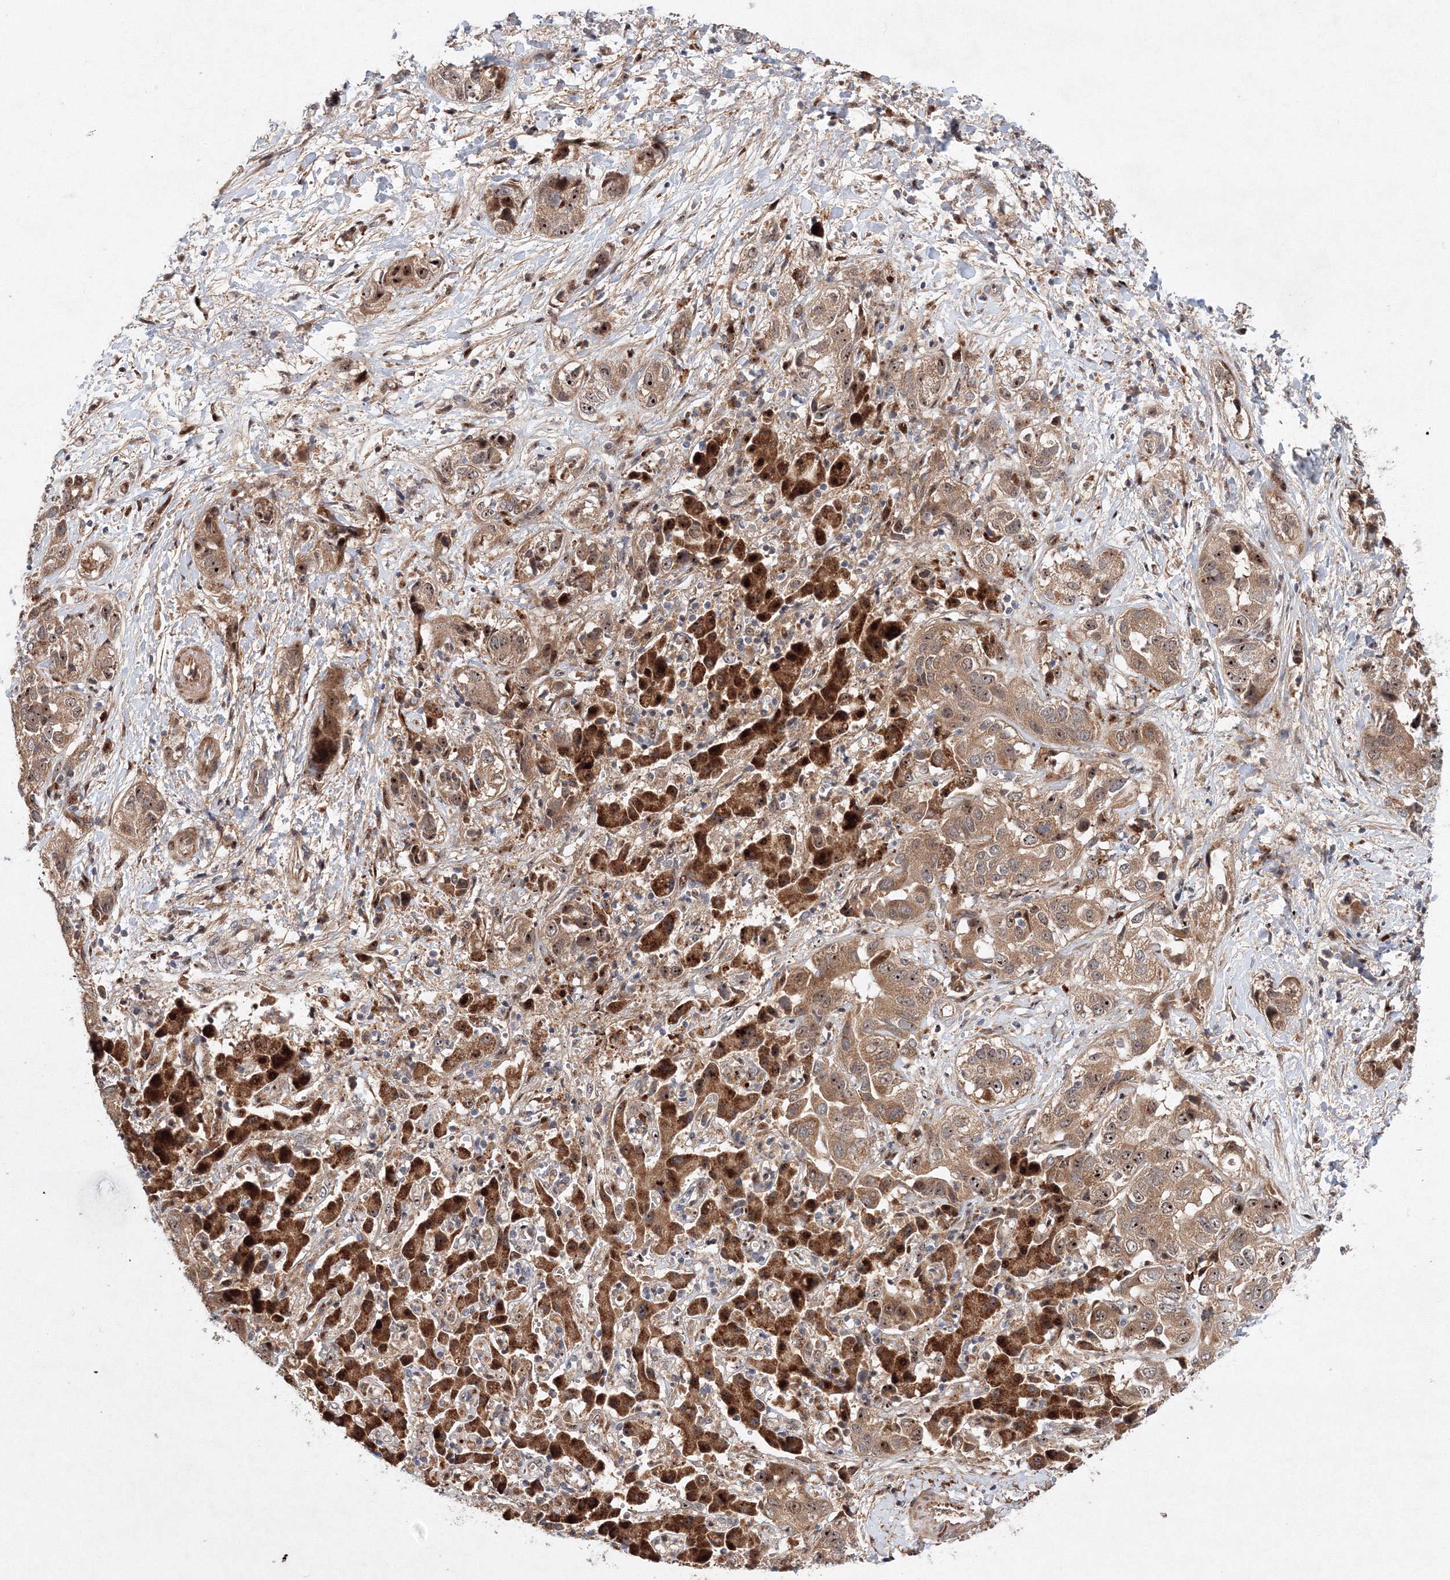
{"staining": {"intensity": "moderate", "quantity": ">75%", "location": "cytoplasmic/membranous,nuclear"}, "tissue": "liver cancer", "cell_type": "Tumor cells", "image_type": "cancer", "snomed": [{"axis": "morphology", "description": "Cholangiocarcinoma"}, {"axis": "topography", "description": "Liver"}], "caption": "The histopathology image exhibits staining of liver cholangiocarcinoma, revealing moderate cytoplasmic/membranous and nuclear protein expression (brown color) within tumor cells. (Brightfield microscopy of DAB IHC at high magnification).", "gene": "ANKAR", "patient": {"sex": "female", "age": 52}}